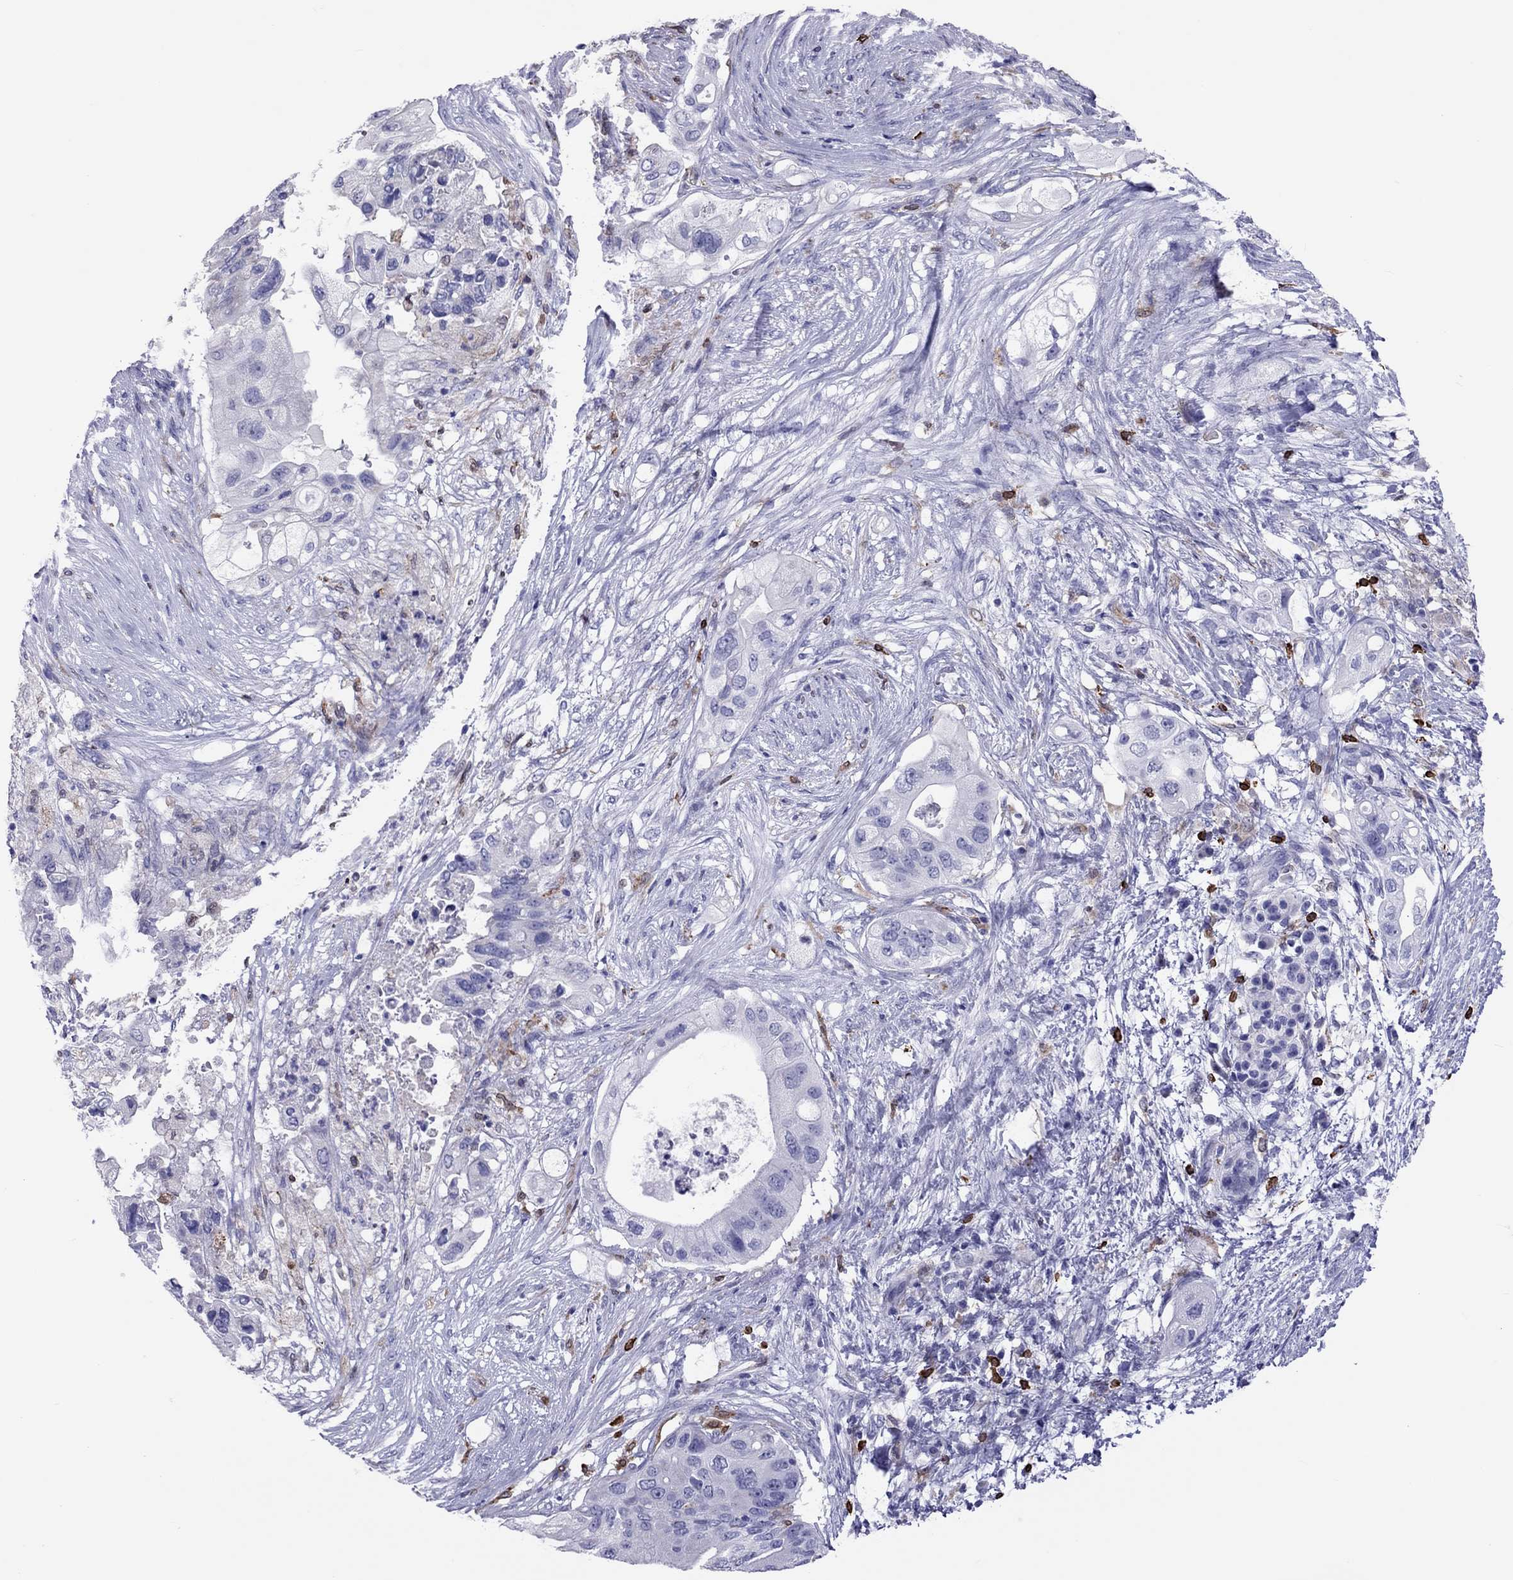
{"staining": {"intensity": "negative", "quantity": "none", "location": "none"}, "tissue": "pancreatic cancer", "cell_type": "Tumor cells", "image_type": "cancer", "snomed": [{"axis": "morphology", "description": "Adenocarcinoma, NOS"}, {"axis": "topography", "description": "Pancreas"}], "caption": "The photomicrograph reveals no significant expression in tumor cells of pancreatic cancer (adenocarcinoma).", "gene": "ADORA2A", "patient": {"sex": "female", "age": 72}}